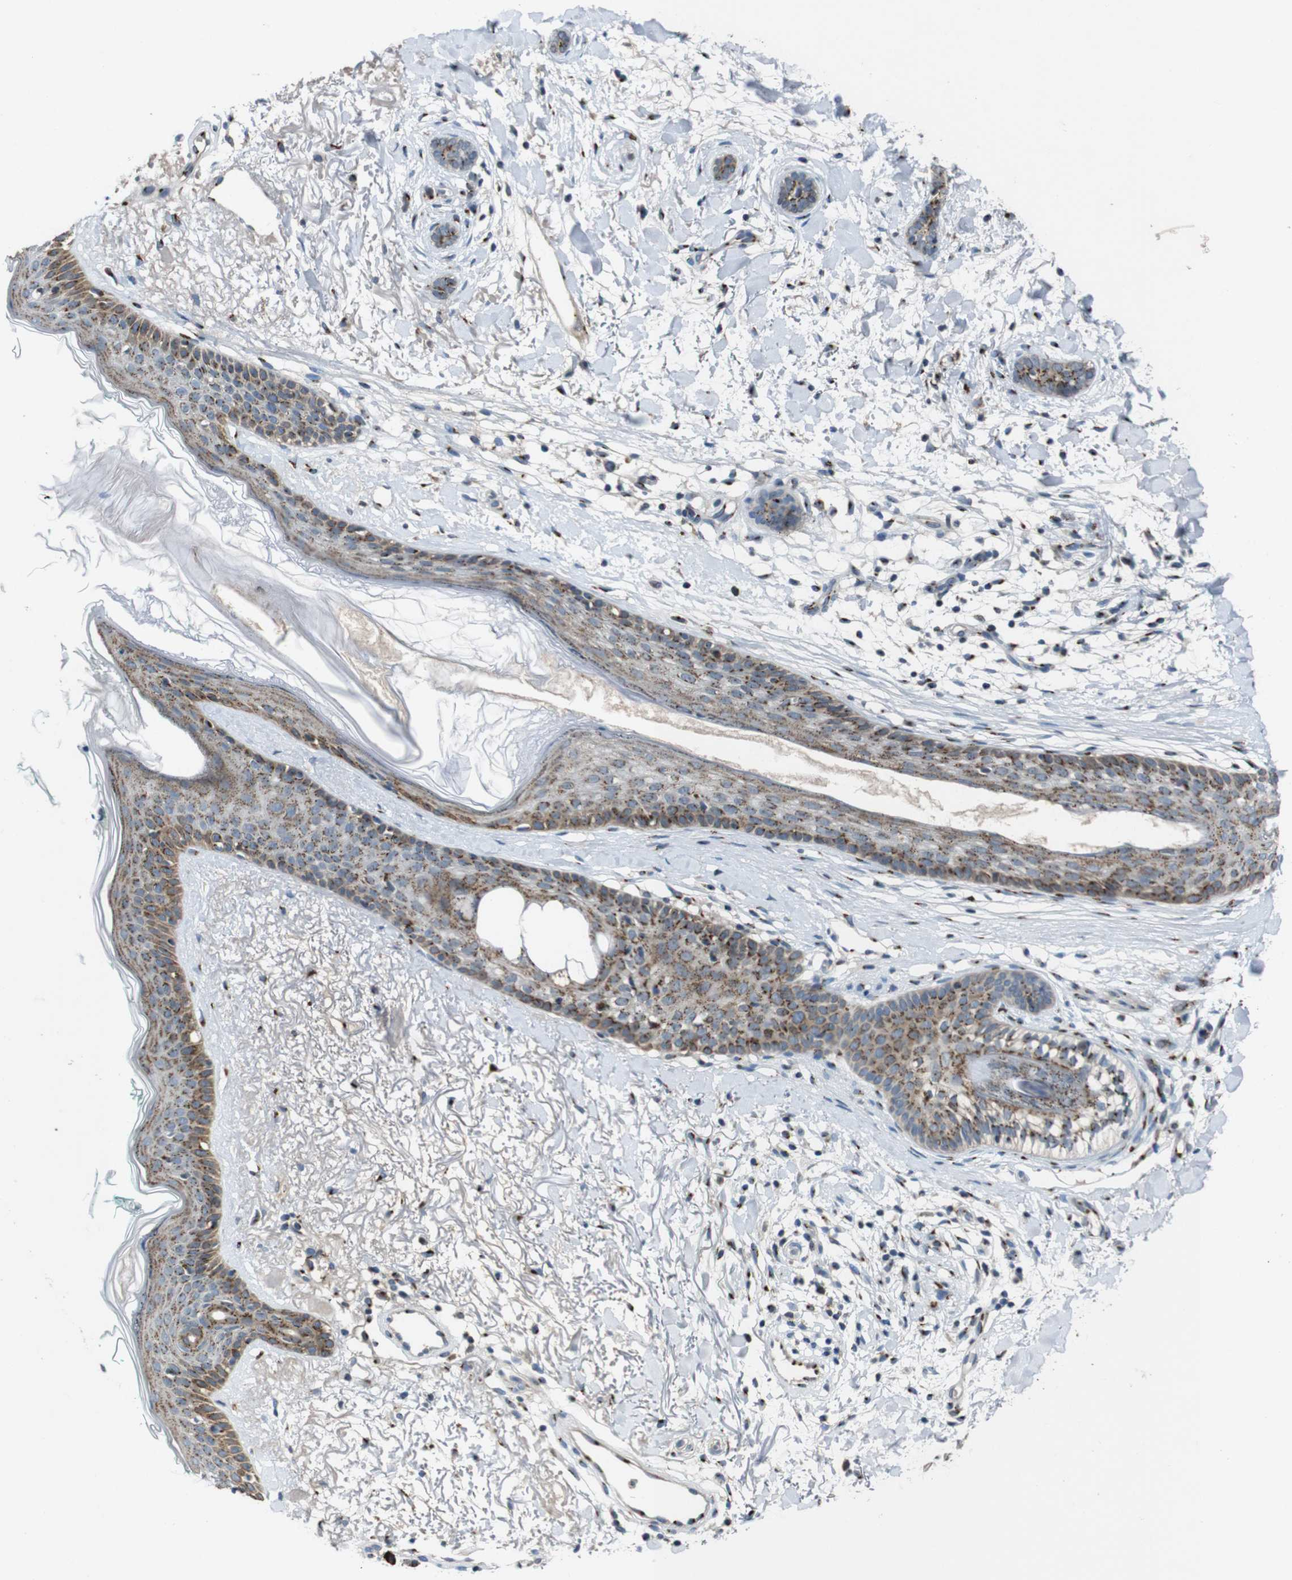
{"staining": {"intensity": "moderate", "quantity": ">75%", "location": "cytoplasmic/membranous"}, "tissue": "skin cancer", "cell_type": "Tumor cells", "image_type": "cancer", "snomed": [{"axis": "morphology", "description": "Basal cell carcinoma"}, {"axis": "morphology", "description": "Adnexal tumor, benign"}, {"axis": "topography", "description": "Skin"}], "caption": "A brown stain highlights moderate cytoplasmic/membranous positivity of a protein in skin cancer tumor cells.", "gene": "ZFPL1", "patient": {"sex": "female", "age": 42}}